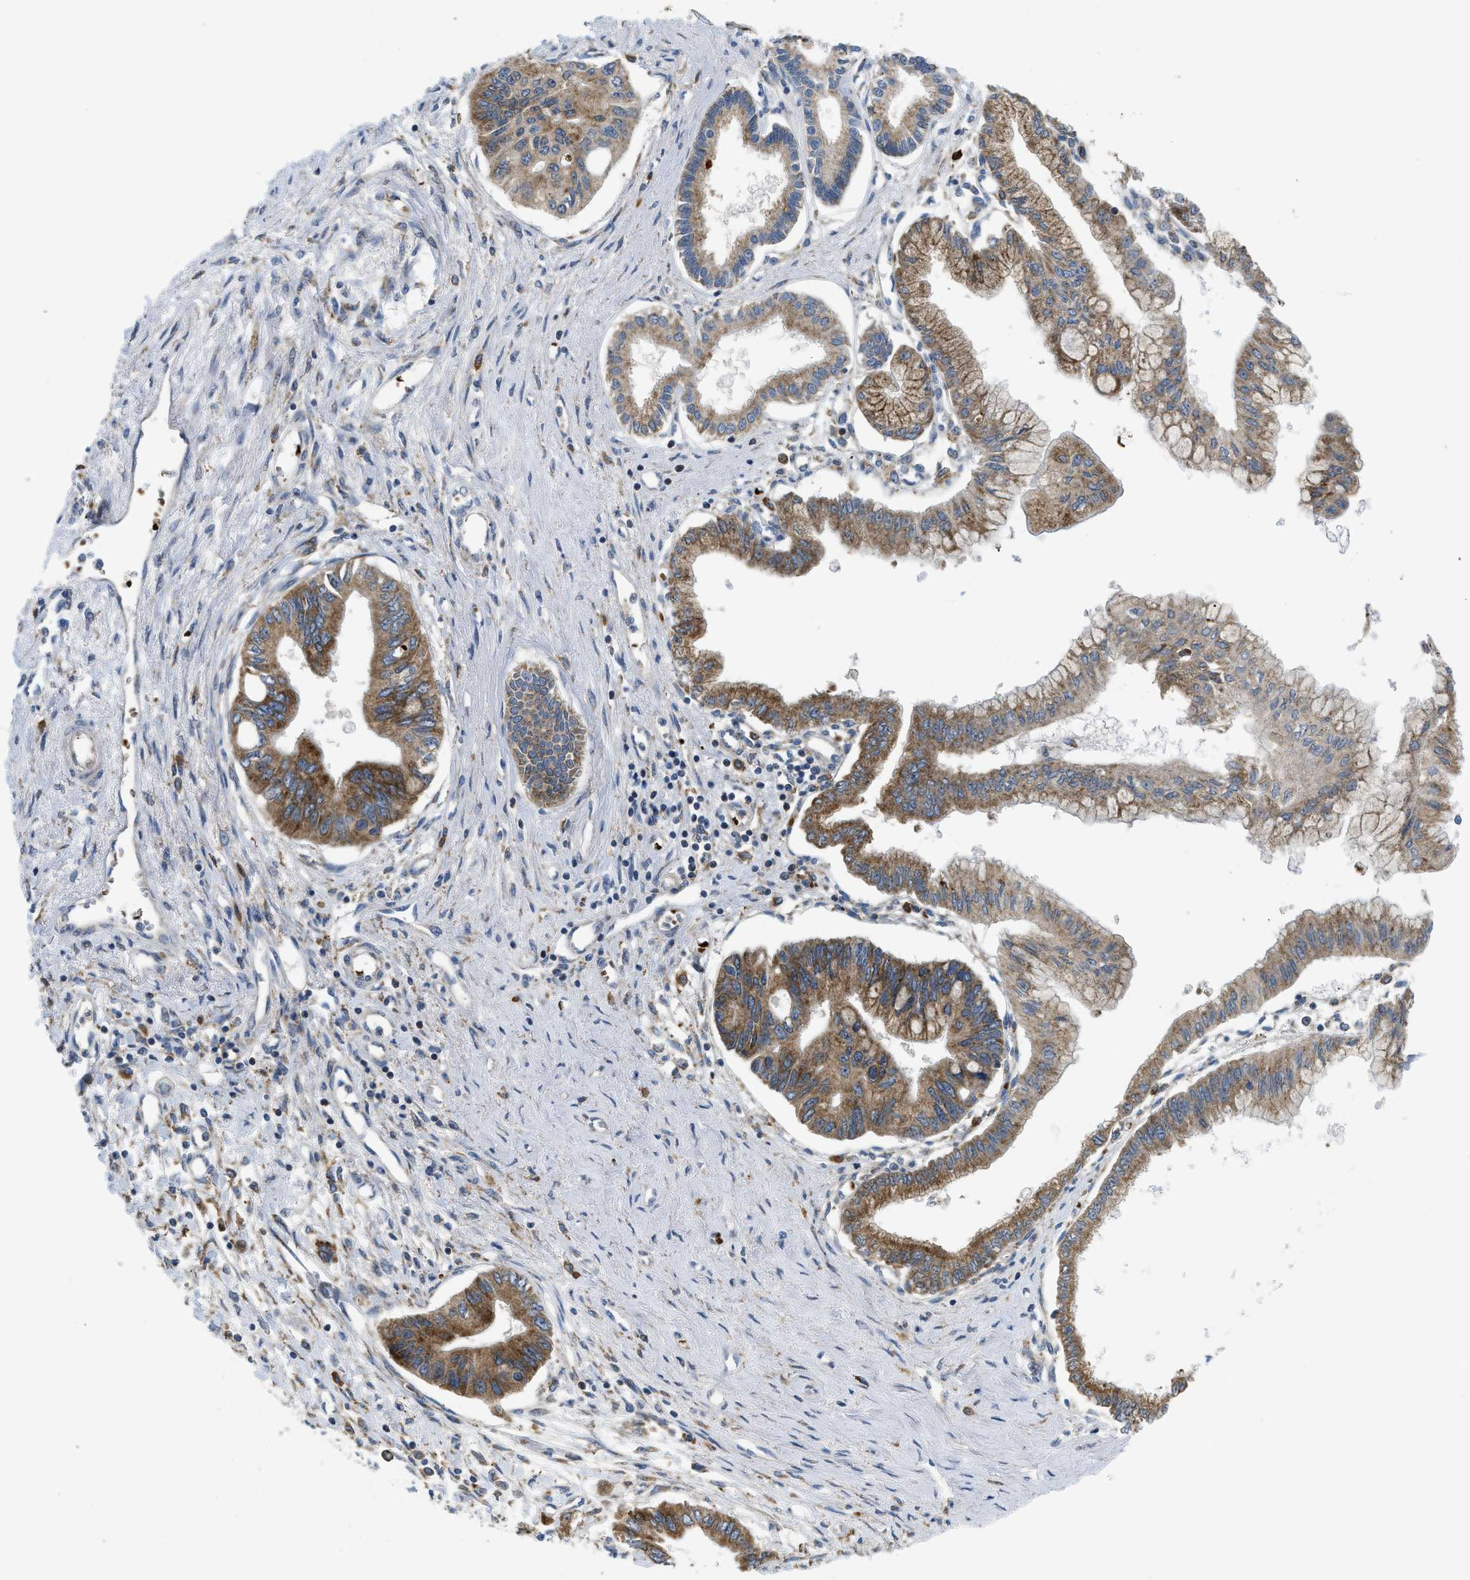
{"staining": {"intensity": "moderate", "quantity": ">75%", "location": "cytoplasmic/membranous"}, "tissue": "pancreatic cancer", "cell_type": "Tumor cells", "image_type": "cancer", "snomed": [{"axis": "morphology", "description": "Adenocarcinoma, NOS"}, {"axis": "topography", "description": "Pancreas"}], "caption": "Immunohistochemical staining of adenocarcinoma (pancreatic) demonstrates medium levels of moderate cytoplasmic/membranous protein positivity in about >75% of tumor cells. (DAB (3,3'-diaminobenzidine) = brown stain, brightfield microscopy at high magnification).", "gene": "CSPG4", "patient": {"sex": "female", "age": 77}}